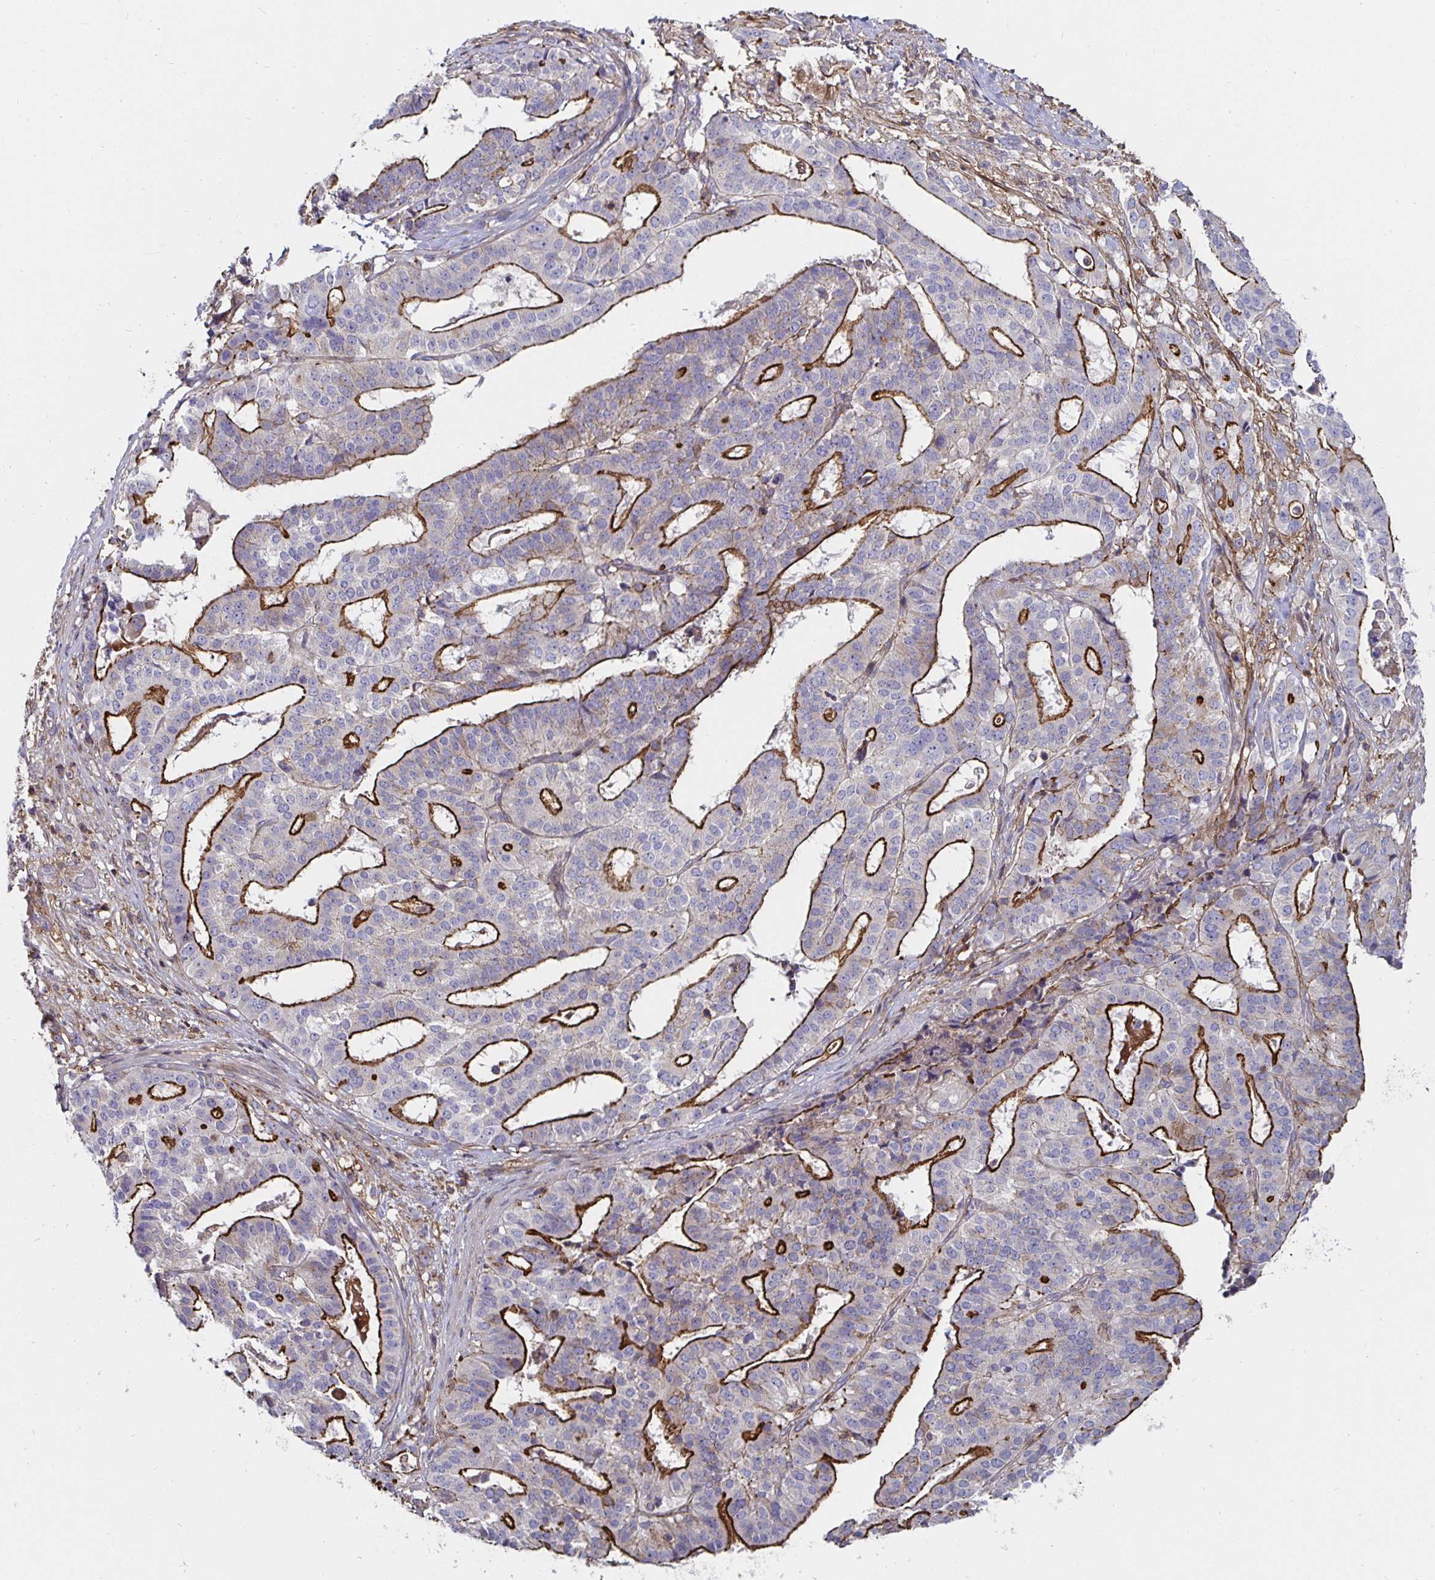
{"staining": {"intensity": "strong", "quantity": ">75%", "location": "cytoplasmic/membranous"}, "tissue": "stomach cancer", "cell_type": "Tumor cells", "image_type": "cancer", "snomed": [{"axis": "morphology", "description": "Adenocarcinoma, NOS"}, {"axis": "topography", "description": "Stomach"}], "caption": "Adenocarcinoma (stomach) stained with immunohistochemistry (IHC) reveals strong cytoplasmic/membranous expression in approximately >75% of tumor cells. (DAB (3,3'-diaminobenzidine) IHC, brown staining for protein, blue staining for nuclei).", "gene": "GJA4", "patient": {"sex": "male", "age": 48}}